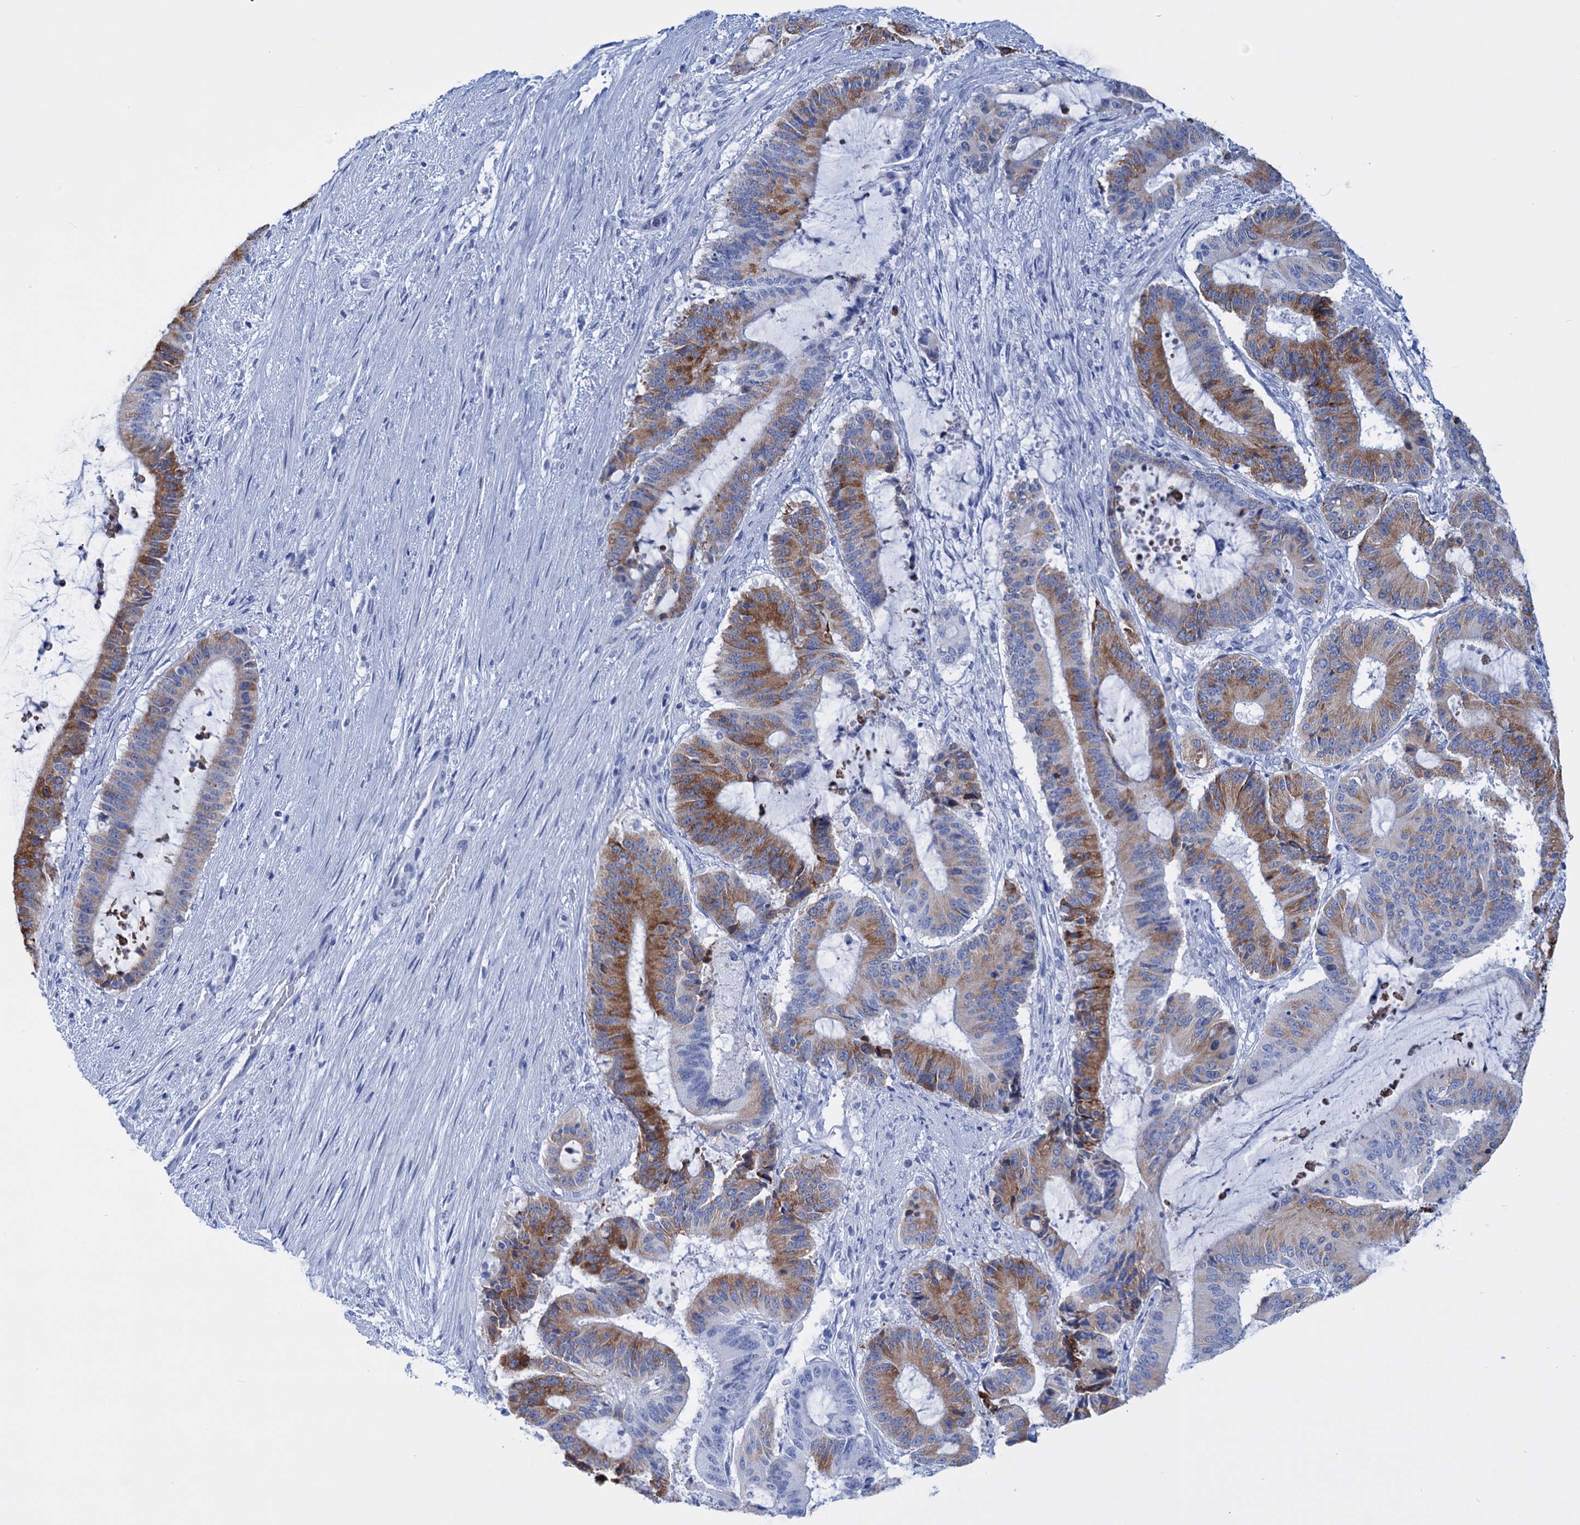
{"staining": {"intensity": "moderate", "quantity": "25%-75%", "location": "cytoplasmic/membranous"}, "tissue": "liver cancer", "cell_type": "Tumor cells", "image_type": "cancer", "snomed": [{"axis": "morphology", "description": "Normal tissue, NOS"}, {"axis": "morphology", "description": "Cholangiocarcinoma"}, {"axis": "topography", "description": "Liver"}, {"axis": "topography", "description": "Peripheral nerve tissue"}], "caption": "Tumor cells demonstrate medium levels of moderate cytoplasmic/membranous expression in approximately 25%-75% of cells in liver cholangiocarcinoma.", "gene": "FBXW12", "patient": {"sex": "female", "age": 73}}